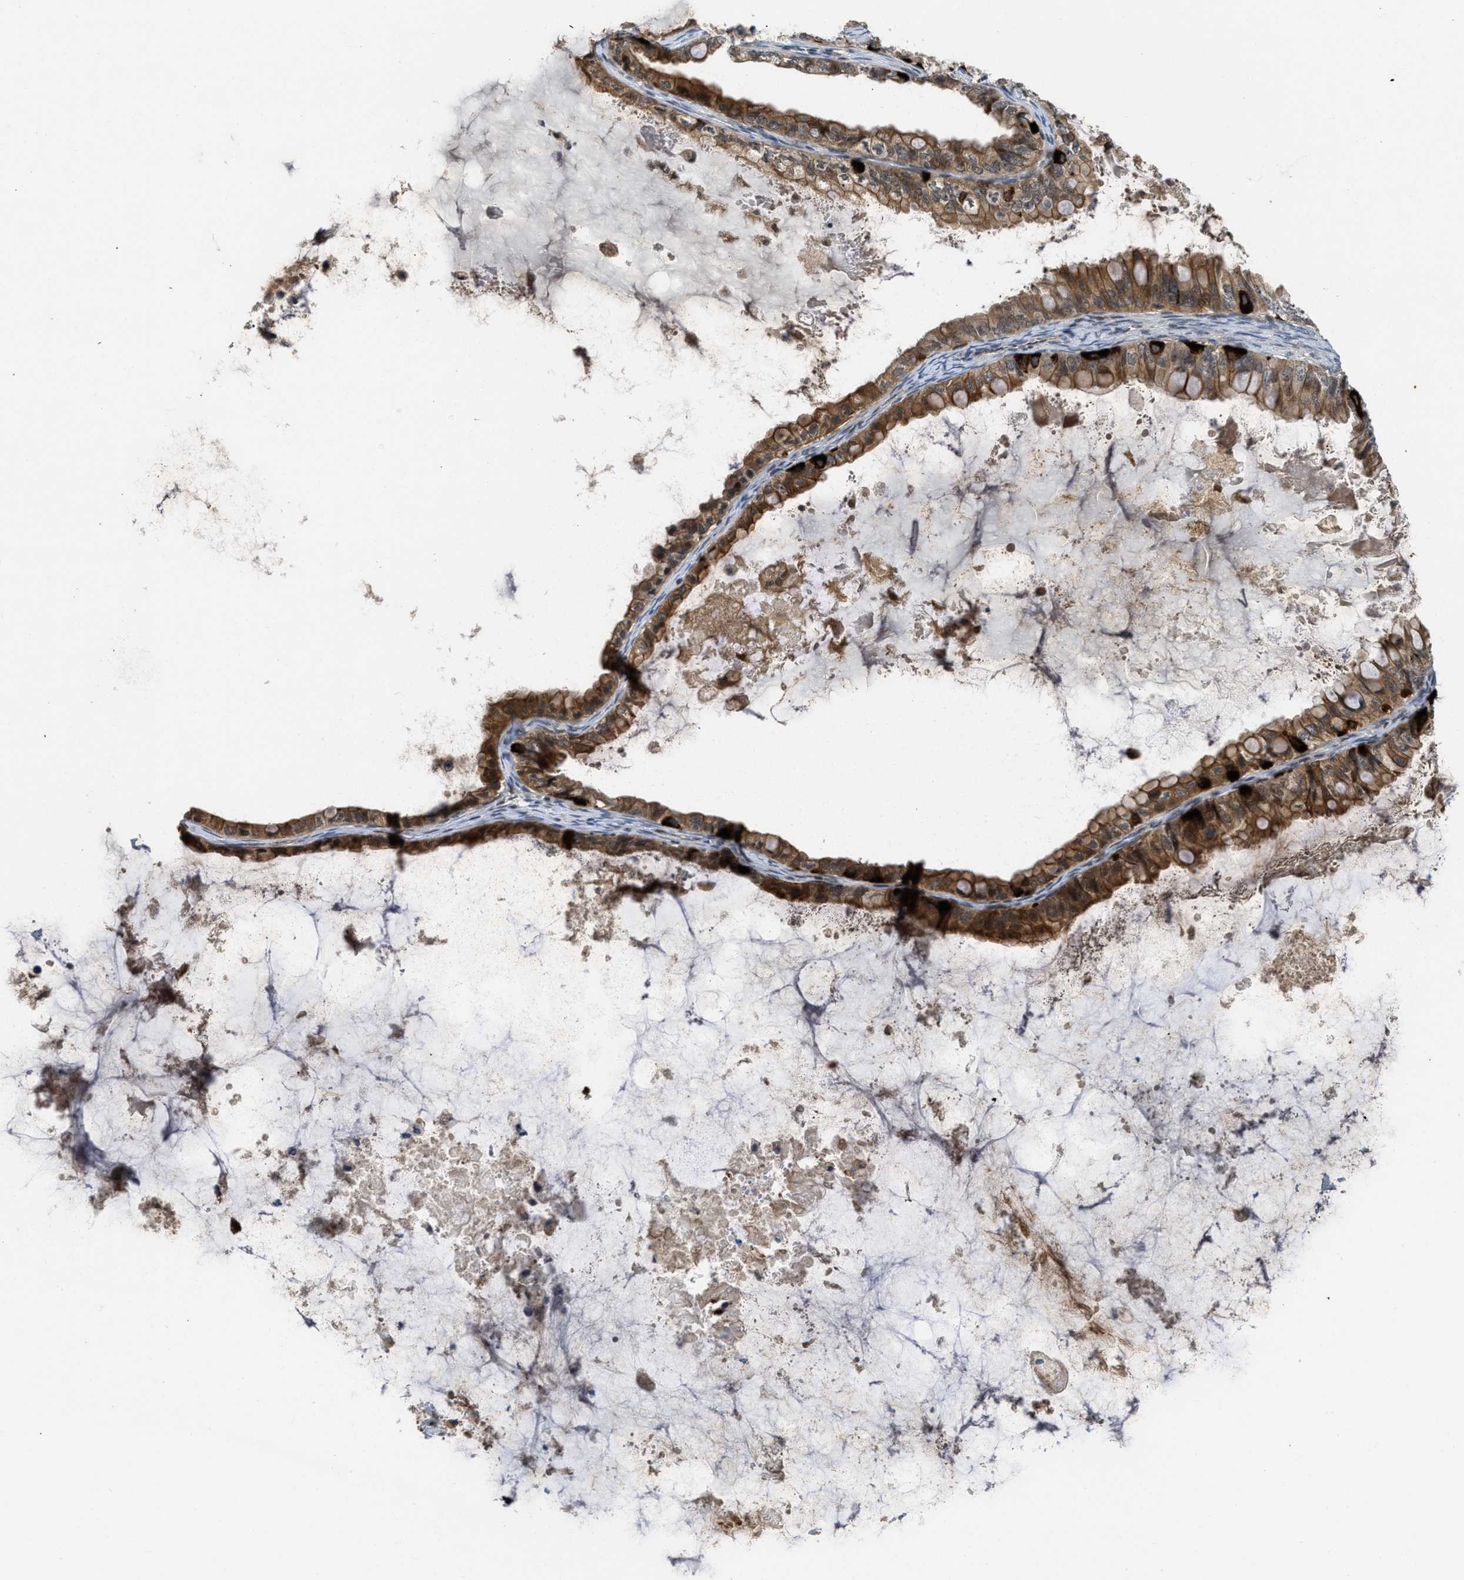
{"staining": {"intensity": "moderate", "quantity": ">75%", "location": "cytoplasmic/membranous"}, "tissue": "ovarian cancer", "cell_type": "Tumor cells", "image_type": "cancer", "snomed": [{"axis": "morphology", "description": "Cystadenocarcinoma, mucinous, NOS"}, {"axis": "topography", "description": "Ovary"}], "caption": "Protein expression analysis of mucinous cystadenocarcinoma (ovarian) shows moderate cytoplasmic/membranous staining in about >75% of tumor cells.", "gene": "DNAJC28", "patient": {"sex": "female", "age": 80}}